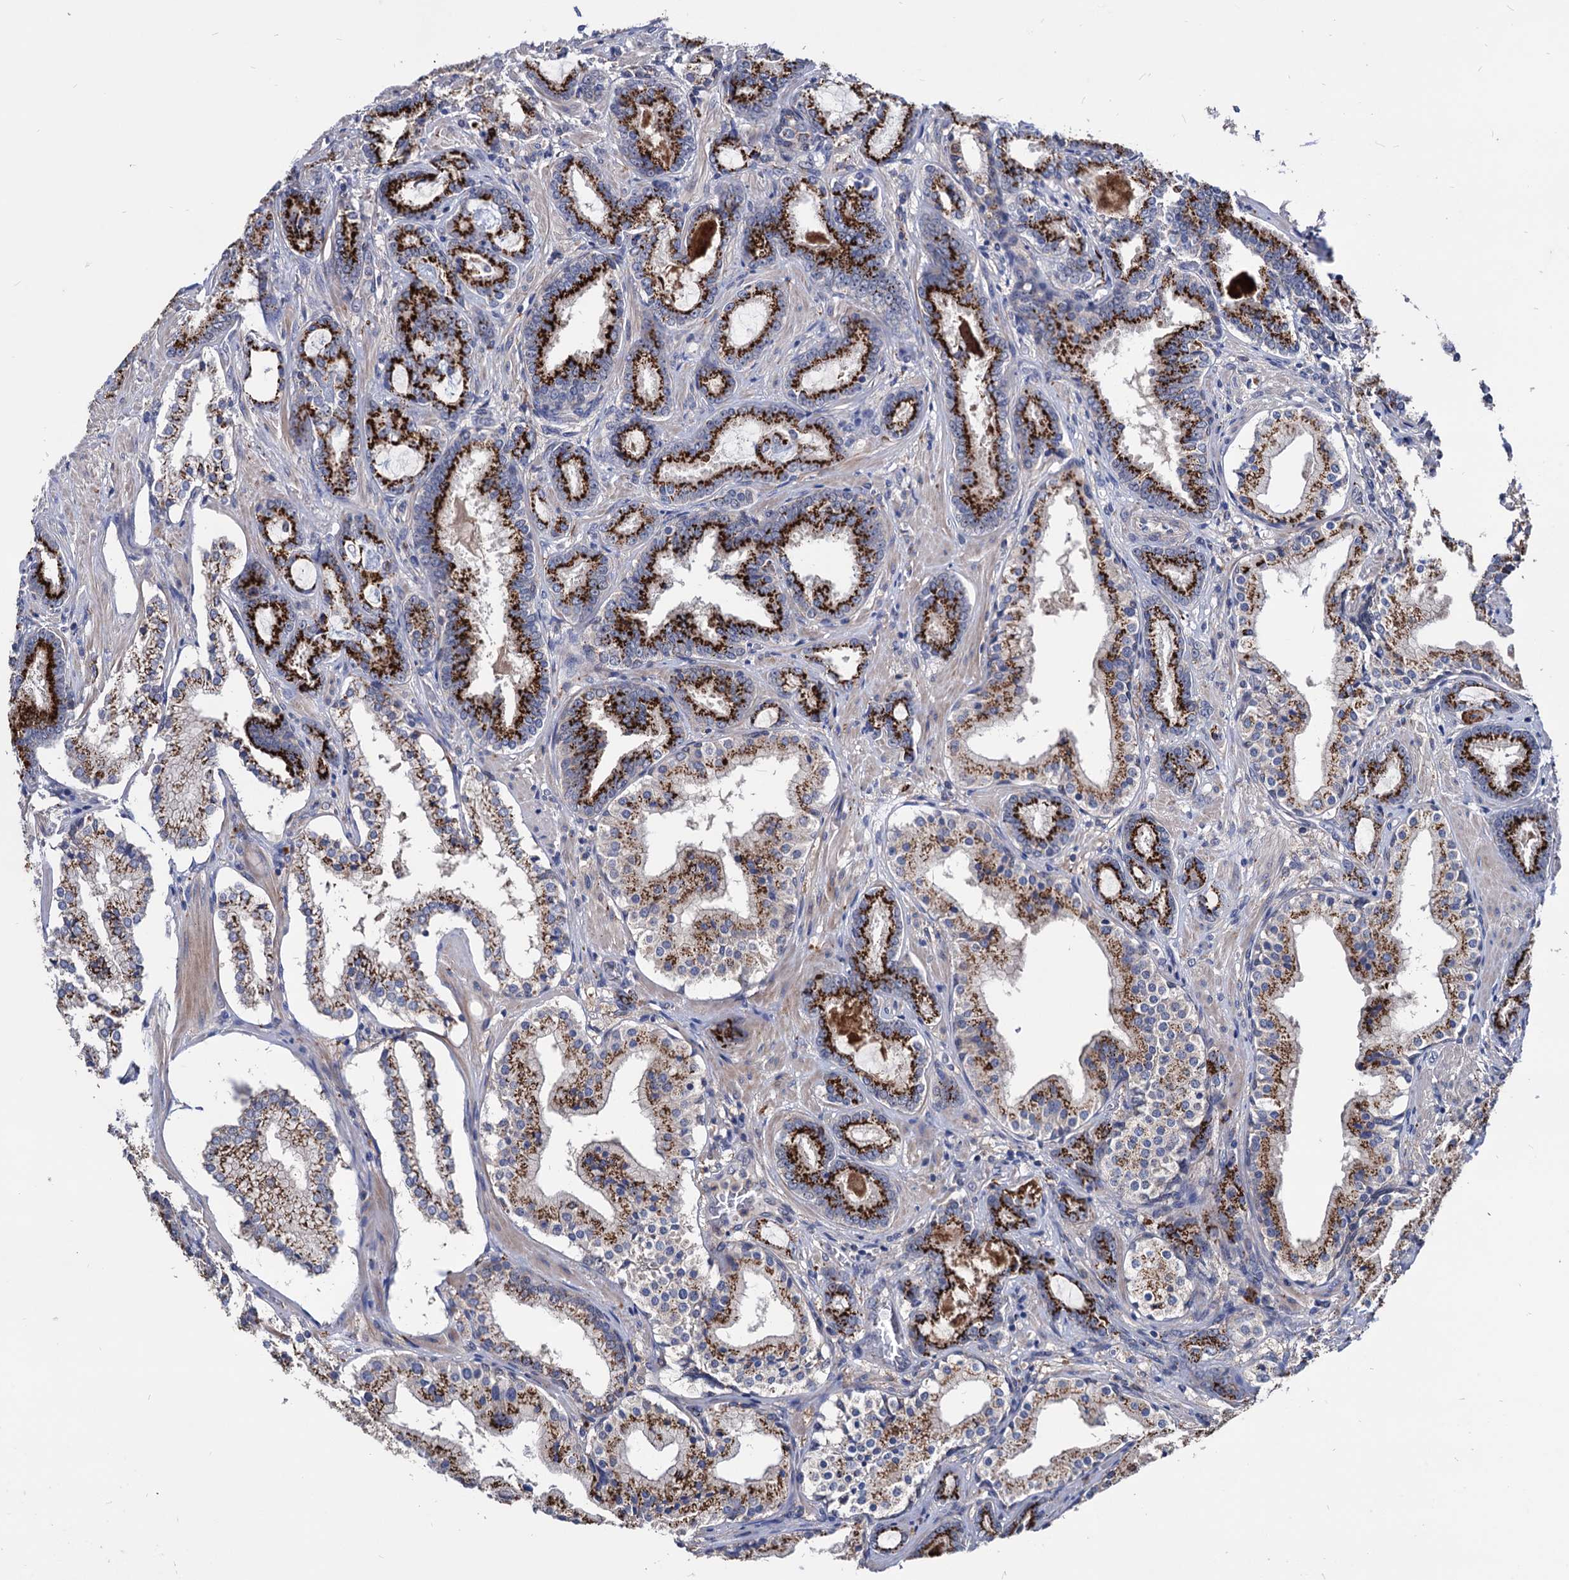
{"staining": {"intensity": "strong", "quantity": ">75%", "location": "cytoplasmic/membranous"}, "tissue": "prostate cancer", "cell_type": "Tumor cells", "image_type": "cancer", "snomed": [{"axis": "morphology", "description": "Adenocarcinoma, High grade"}, {"axis": "topography", "description": "Prostate"}], "caption": "This is an image of immunohistochemistry staining of adenocarcinoma (high-grade) (prostate), which shows strong positivity in the cytoplasmic/membranous of tumor cells.", "gene": "ESD", "patient": {"sex": "male", "age": 58}}